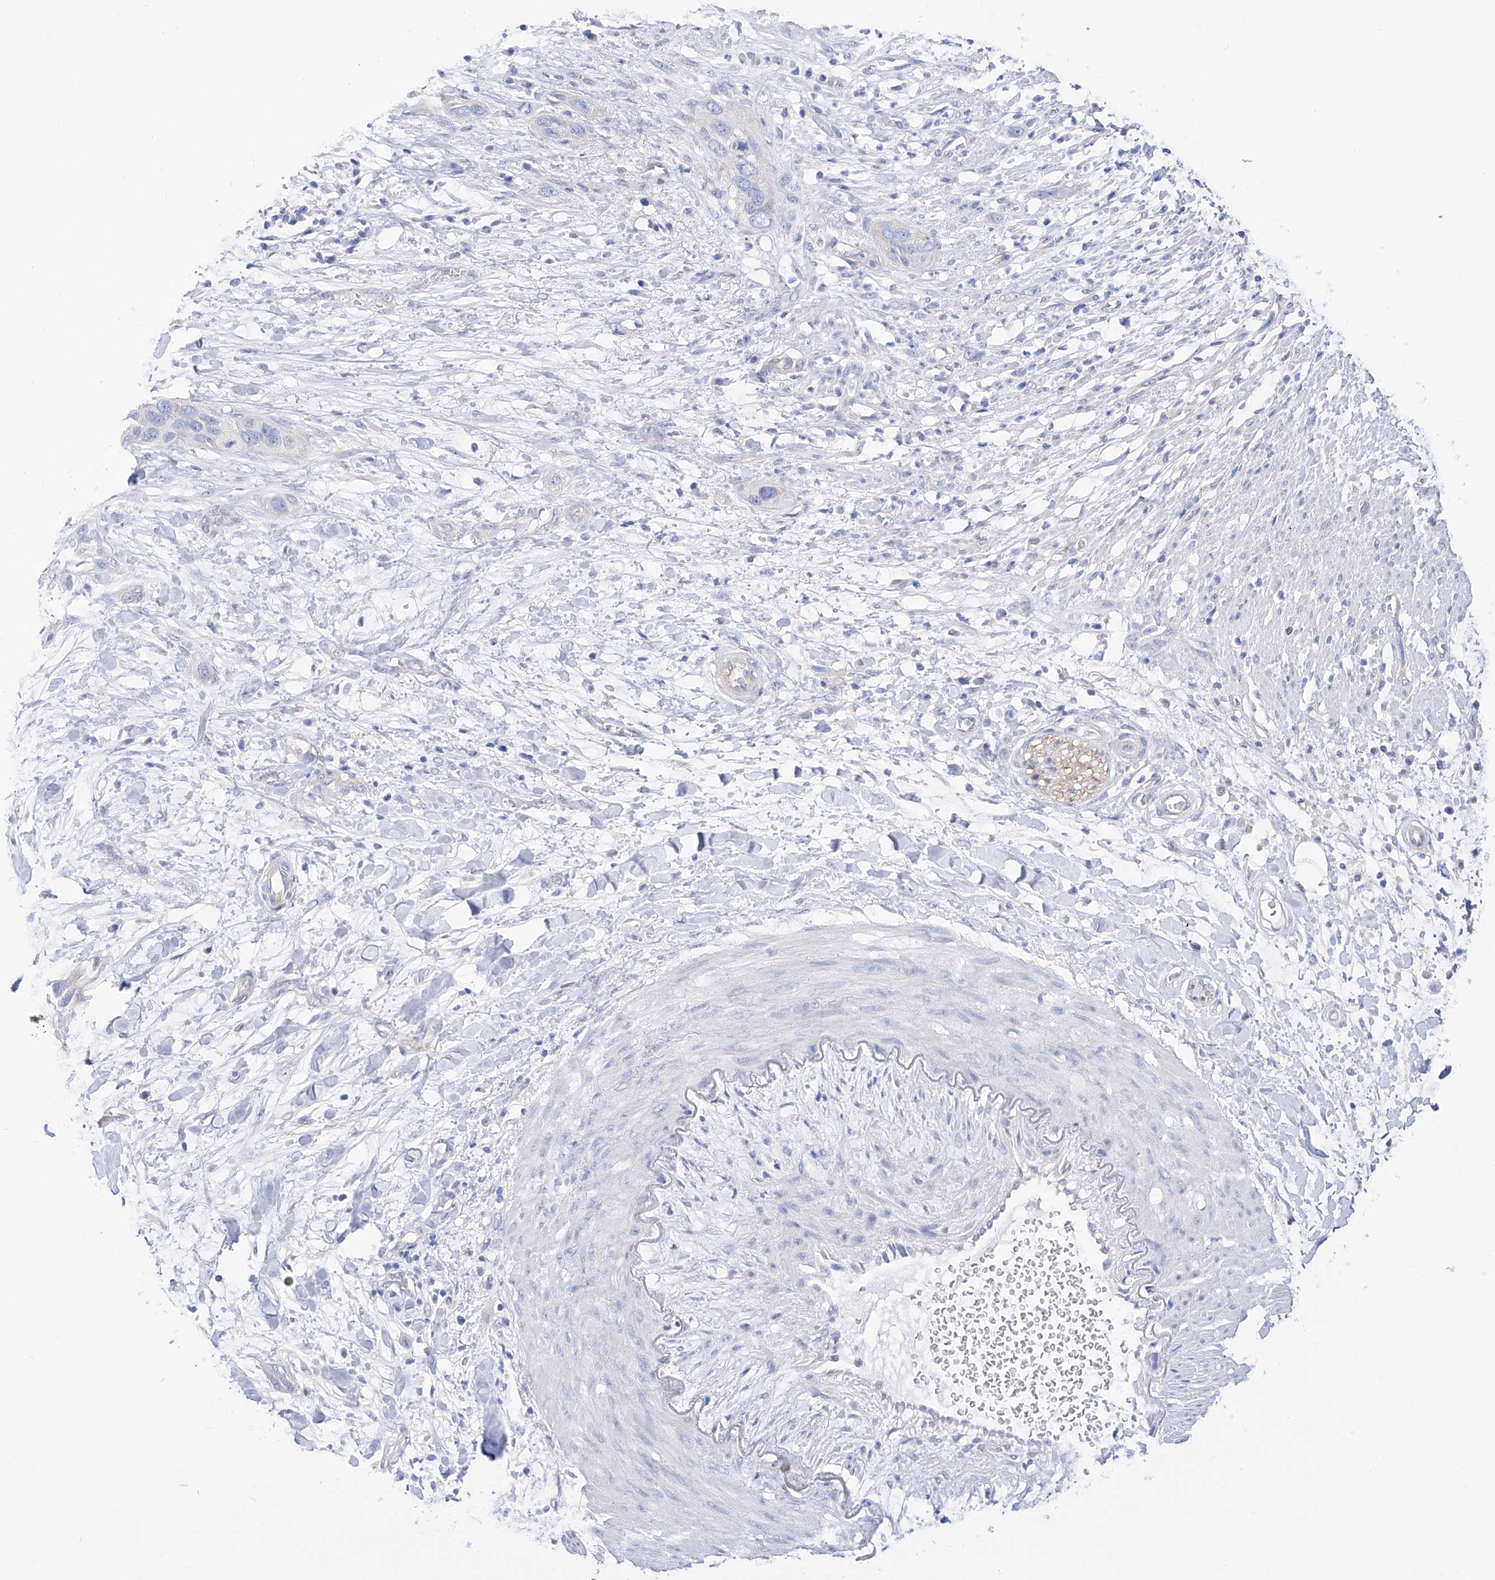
{"staining": {"intensity": "negative", "quantity": "none", "location": "none"}, "tissue": "pancreatic cancer", "cell_type": "Tumor cells", "image_type": "cancer", "snomed": [{"axis": "morphology", "description": "Adenocarcinoma, NOS"}, {"axis": "topography", "description": "Pancreas"}], "caption": "The histopathology image displays no significant expression in tumor cells of pancreatic cancer.", "gene": "ZNF653", "patient": {"sex": "female", "age": 60}}